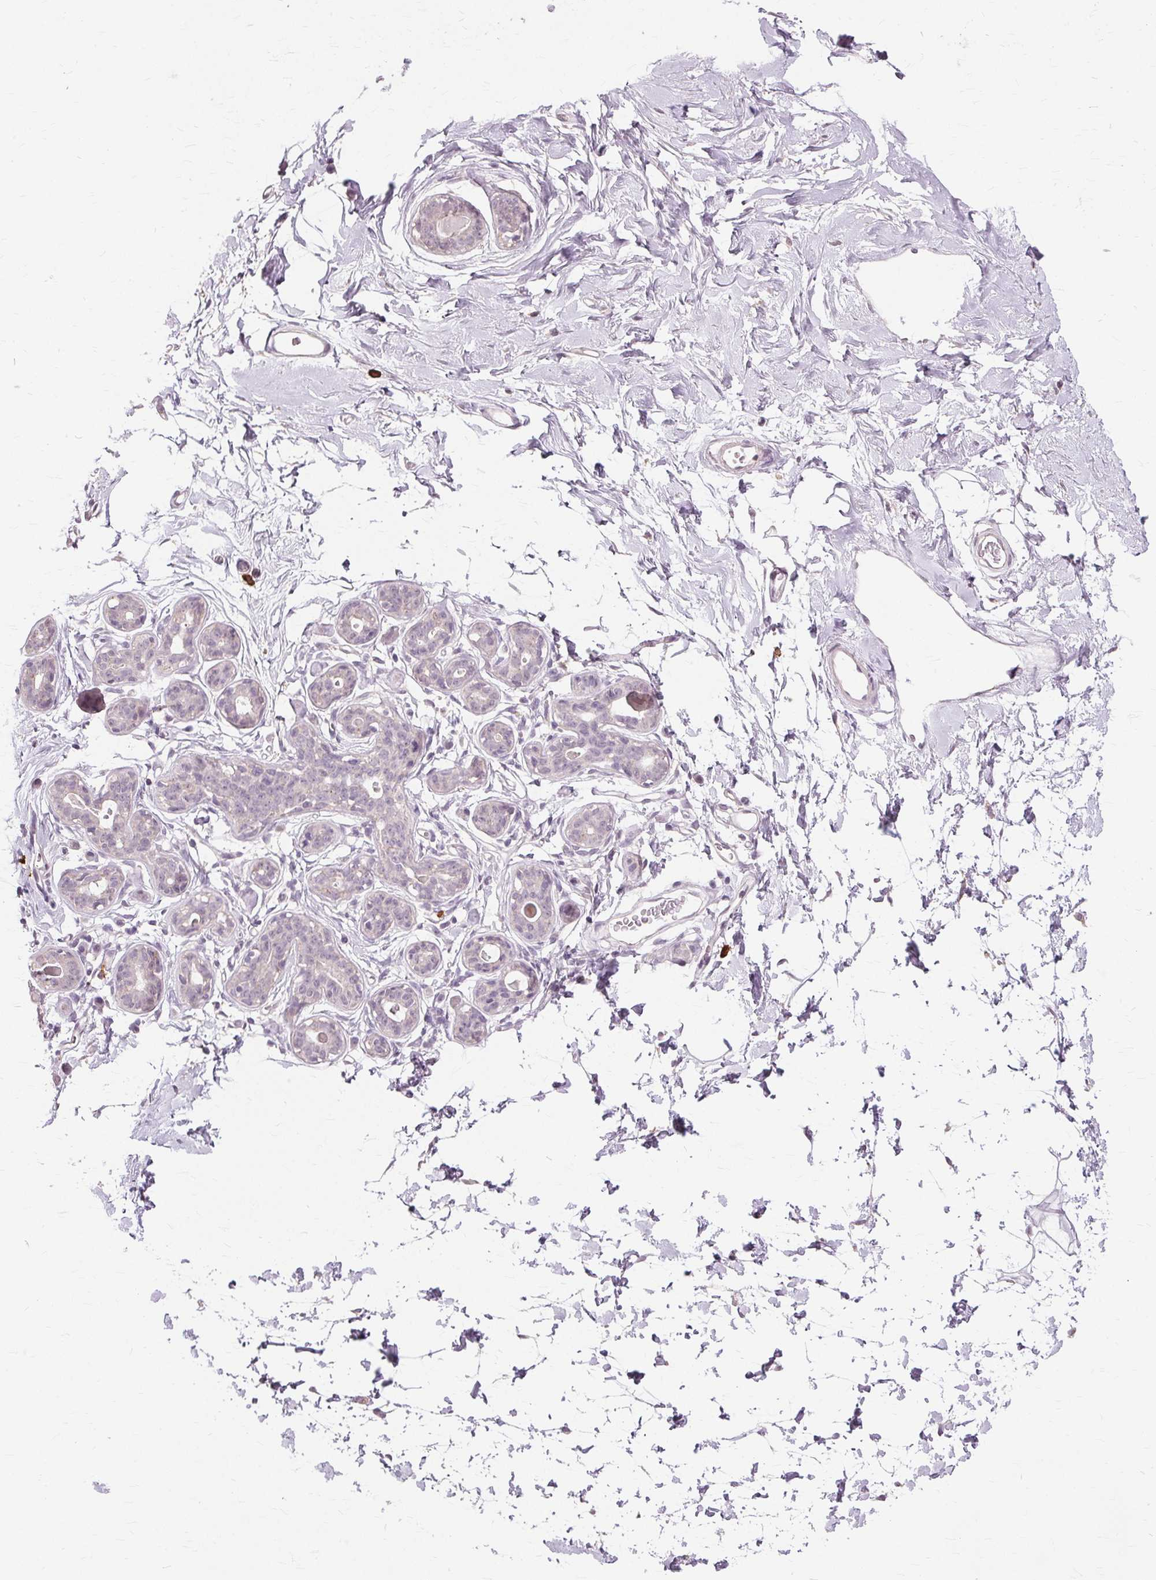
{"staining": {"intensity": "negative", "quantity": "none", "location": "none"}, "tissue": "breast", "cell_type": "Adipocytes", "image_type": "normal", "snomed": [{"axis": "morphology", "description": "Normal tissue, NOS"}, {"axis": "topography", "description": "Breast"}], "caption": "This is an immunohistochemistry image of normal breast. There is no staining in adipocytes.", "gene": "SIGLEC6", "patient": {"sex": "female", "age": 45}}